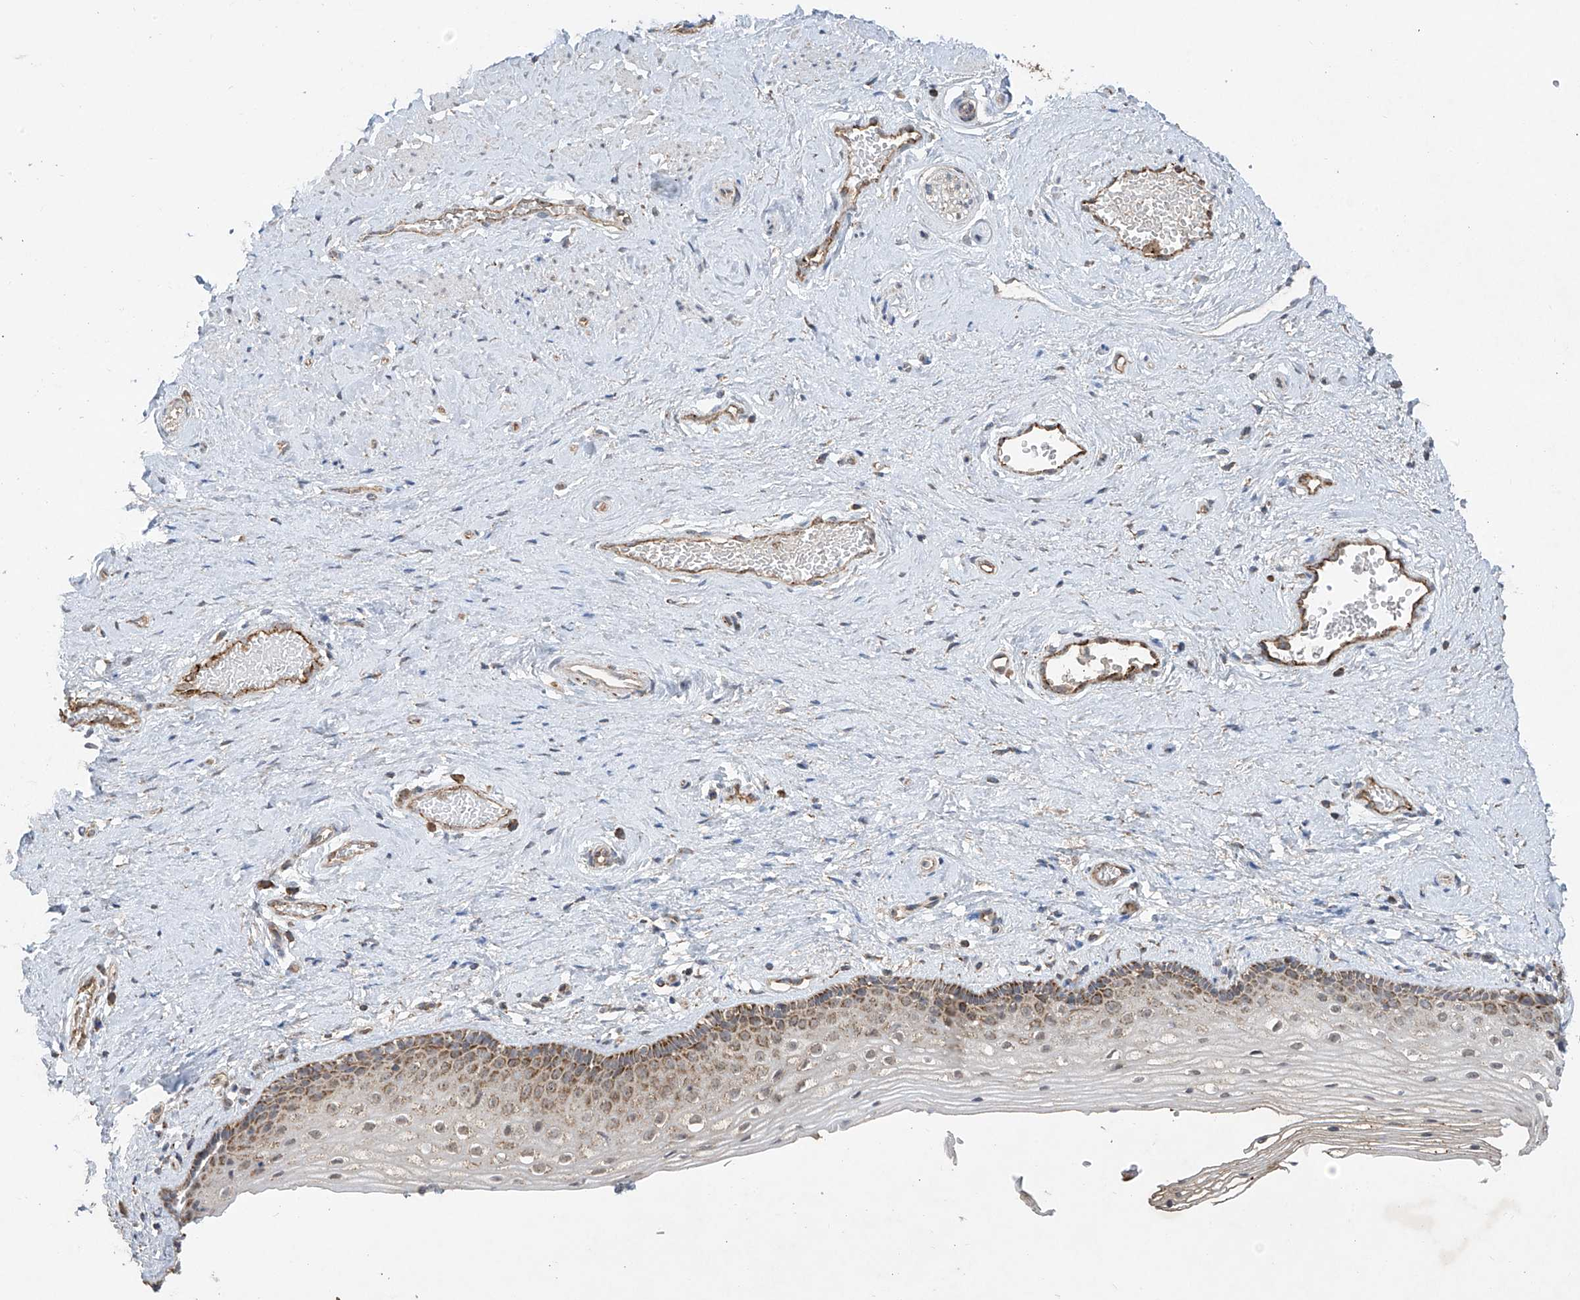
{"staining": {"intensity": "moderate", "quantity": ">75%", "location": "cytoplasmic/membranous"}, "tissue": "vagina", "cell_type": "Squamous epithelial cells", "image_type": "normal", "snomed": [{"axis": "morphology", "description": "Normal tissue, NOS"}, {"axis": "topography", "description": "Vagina"}], "caption": "Approximately >75% of squamous epithelial cells in benign human vagina demonstrate moderate cytoplasmic/membranous protein positivity as visualized by brown immunohistochemical staining.", "gene": "UQCC1", "patient": {"sex": "female", "age": 46}}